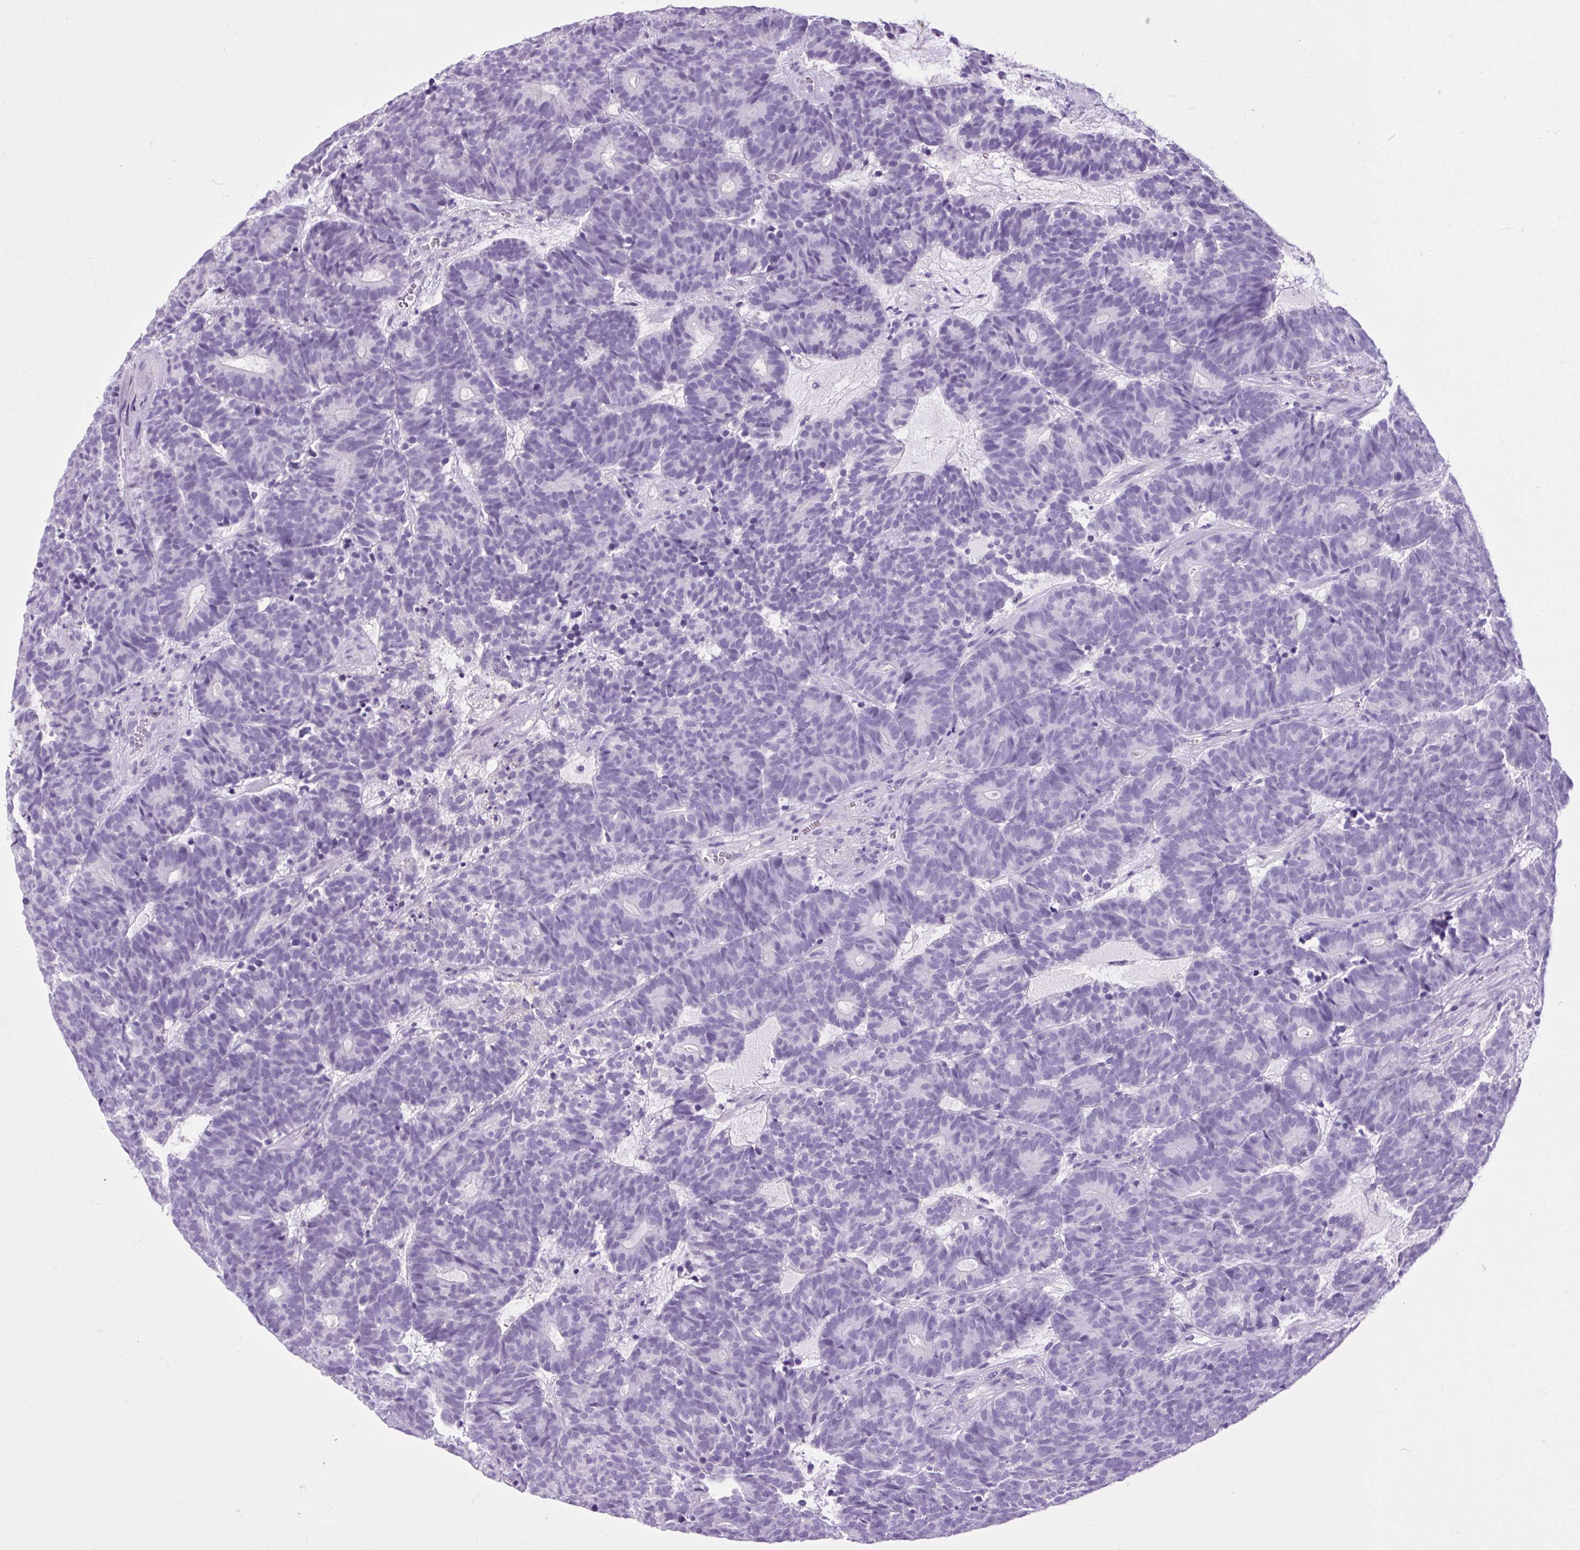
{"staining": {"intensity": "negative", "quantity": "none", "location": "none"}, "tissue": "head and neck cancer", "cell_type": "Tumor cells", "image_type": "cancer", "snomed": [{"axis": "morphology", "description": "Adenocarcinoma, NOS"}, {"axis": "topography", "description": "Head-Neck"}], "caption": "Immunohistochemical staining of human head and neck adenocarcinoma reveals no significant positivity in tumor cells. The staining is performed using DAB (3,3'-diaminobenzidine) brown chromogen with nuclei counter-stained in using hematoxylin.", "gene": "DPP6", "patient": {"sex": "female", "age": 81}}